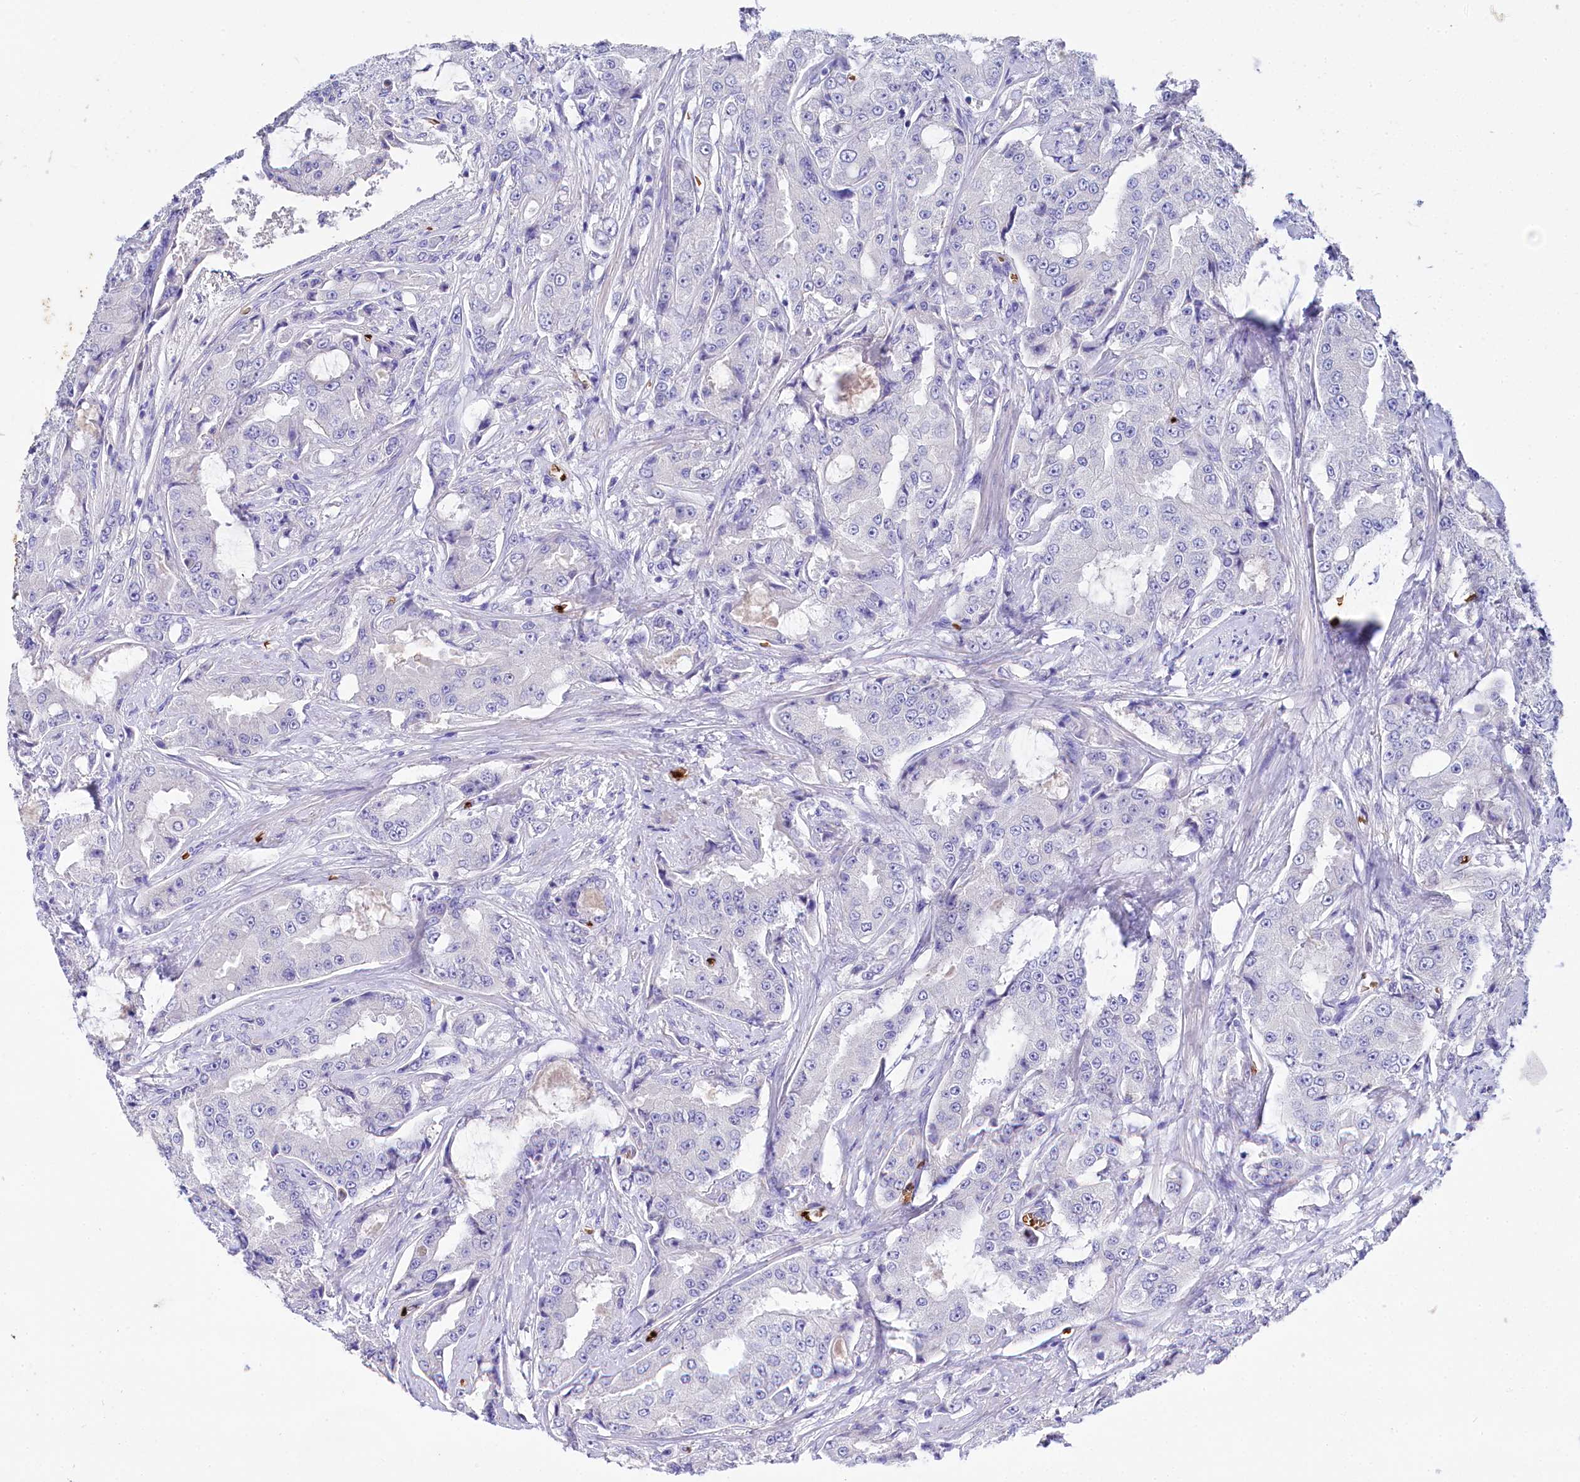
{"staining": {"intensity": "negative", "quantity": "none", "location": "none"}, "tissue": "prostate cancer", "cell_type": "Tumor cells", "image_type": "cancer", "snomed": [{"axis": "morphology", "description": "Adenocarcinoma, High grade"}, {"axis": "topography", "description": "Prostate"}], "caption": "Immunohistochemistry photomicrograph of human high-grade adenocarcinoma (prostate) stained for a protein (brown), which shows no staining in tumor cells. (DAB (3,3'-diaminobenzidine) IHC, high magnification).", "gene": "RPUSD3", "patient": {"sex": "male", "age": 73}}